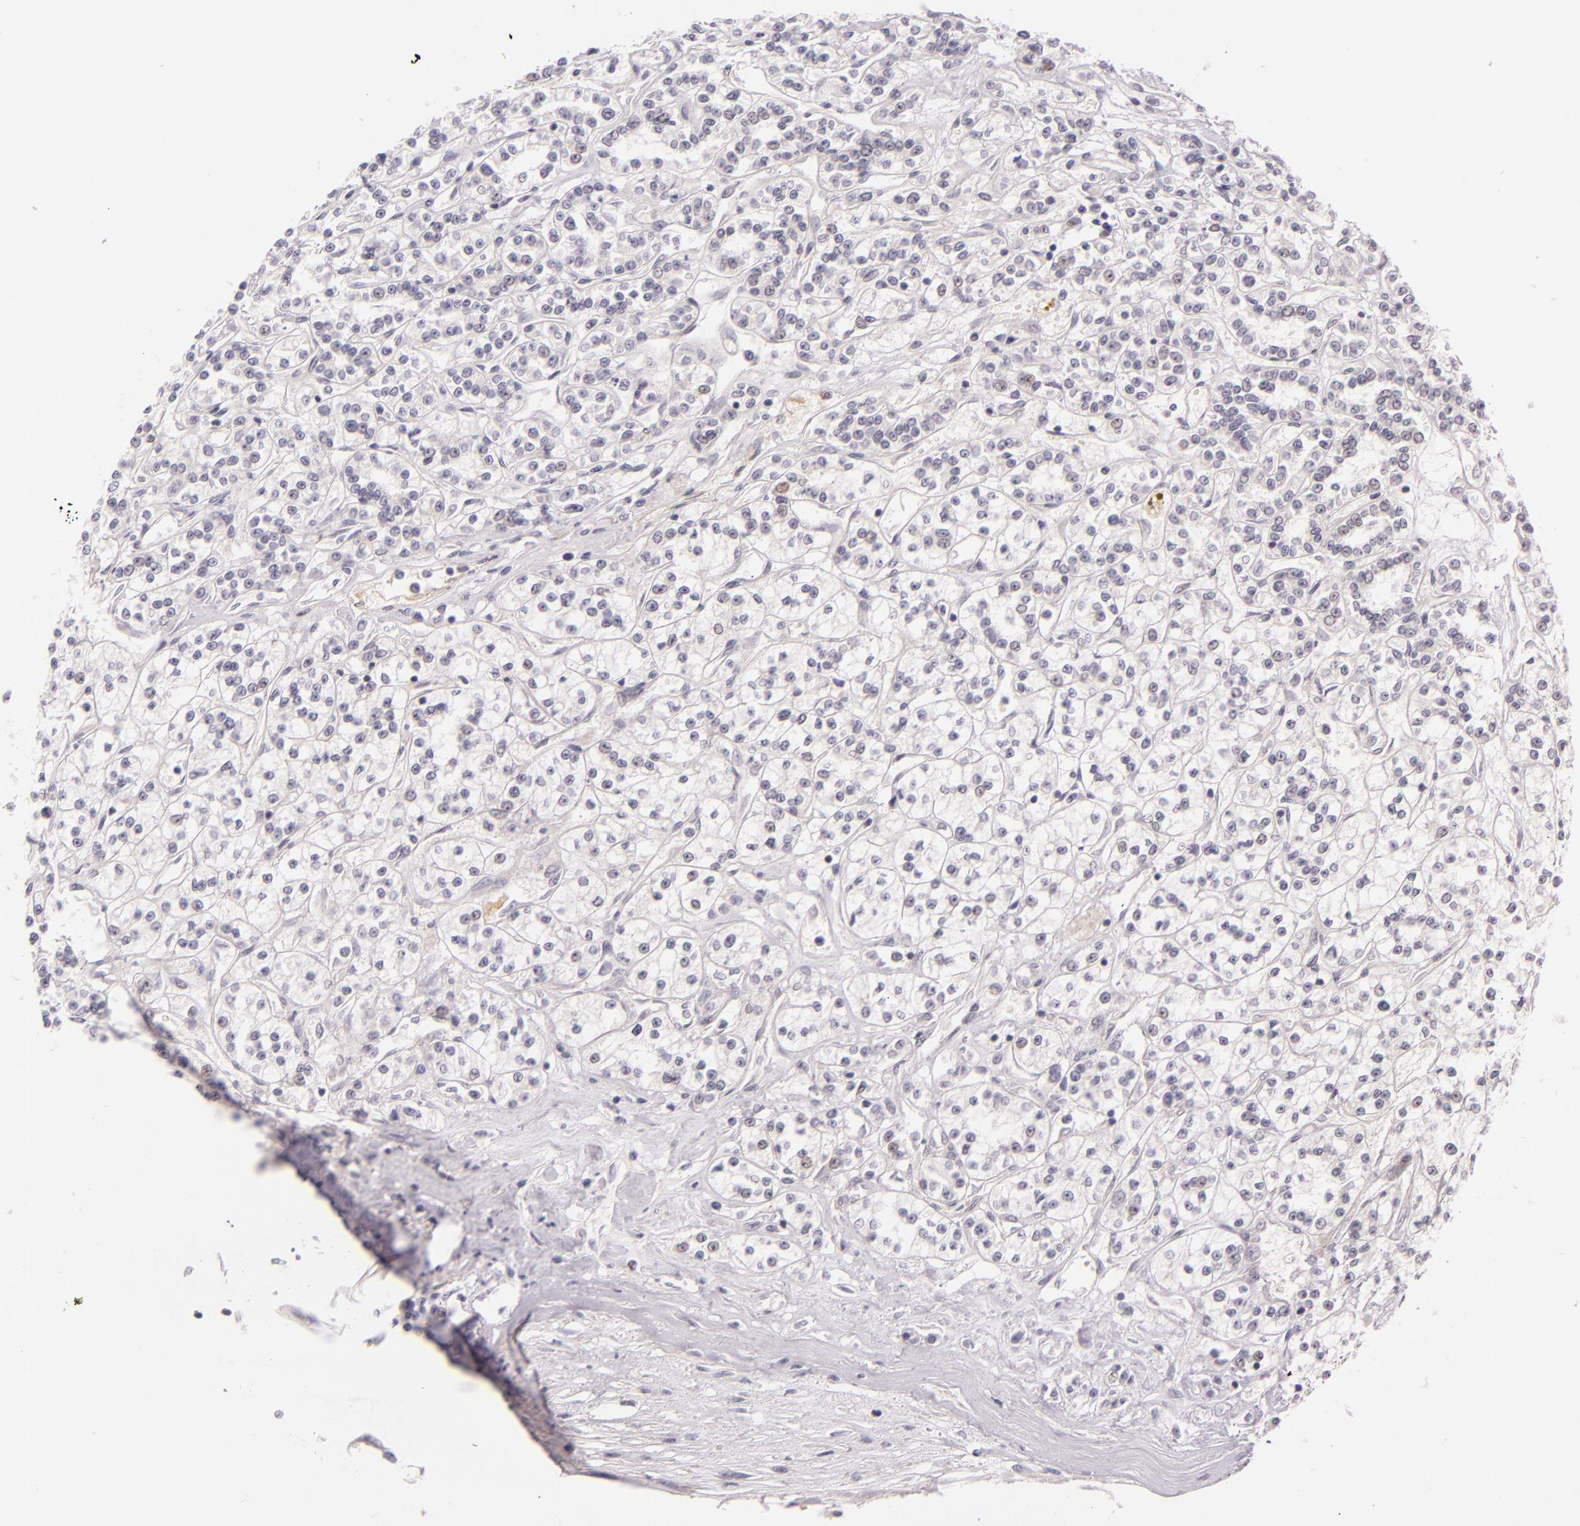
{"staining": {"intensity": "negative", "quantity": "none", "location": "none"}, "tissue": "renal cancer", "cell_type": "Tumor cells", "image_type": "cancer", "snomed": [{"axis": "morphology", "description": "Adenocarcinoma, NOS"}, {"axis": "topography", "description": "Kidney"}], "caption": "The micrograph exhibits no significant positivity in tumor cells of renal cancer (adenocarcinoma). (DAB immunohistochemistry (IHC), high magnification).", "gene": "BCL3", "patient": {"sex": "female", "age": 76}}